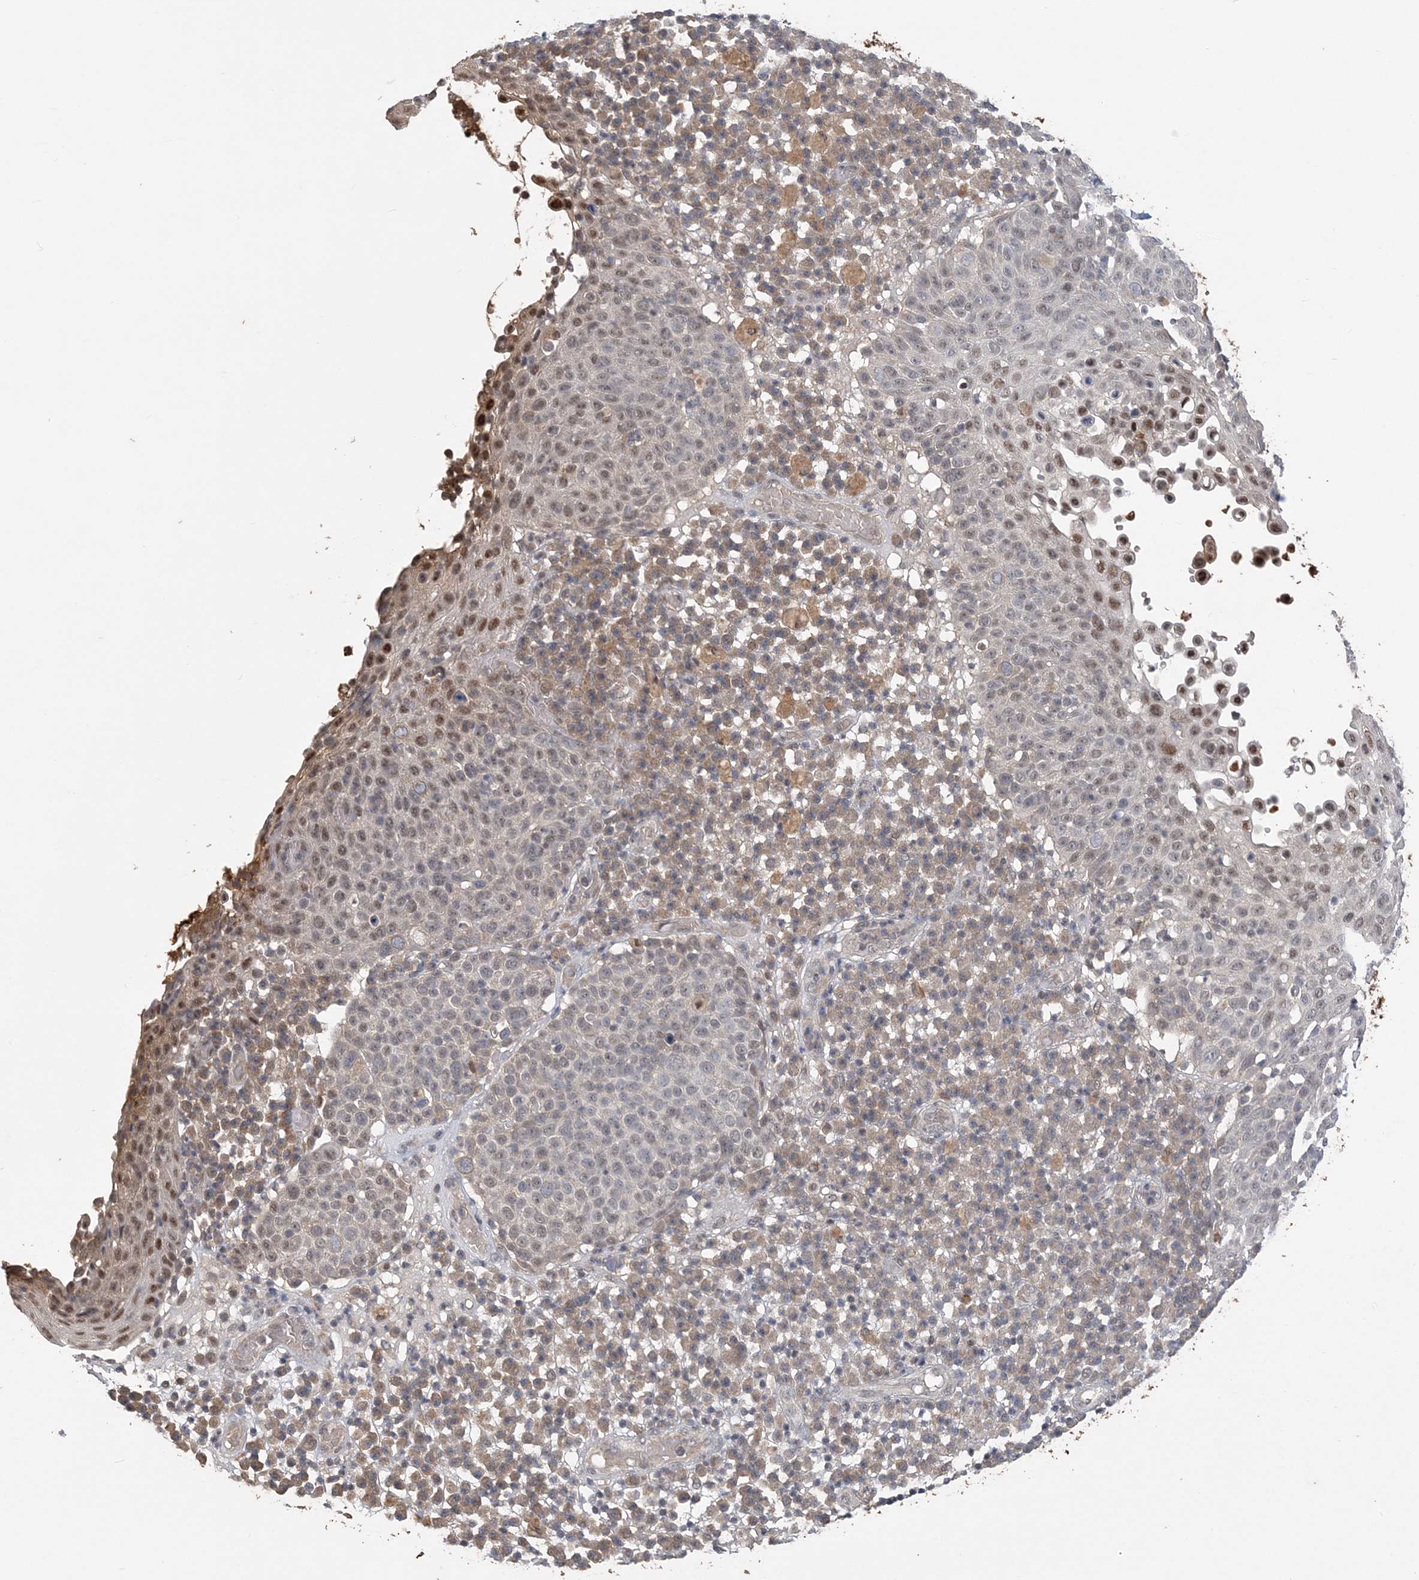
{"staining": {"intensity": "moderate", "quantity": "<25%", "location": "nuclear"}, "tissue": "skin cancer", "cell_type": "Tumor cells", "image_type": "cancer", "snomed": [{"axis": "morphology", "description": "Squamous cell carcinoma in situ, NOS"}, {"axis": "morphology", "description": "Squamous cell carcinoma, NOS"}, {"axis": "topography", "description": "Skin"}], "caption": "An image of skin cancer (squamous cell carcinoma) stained for a protein displays moderate nuclear brown staining in tumor cells. (DAB IHC with brightfield microscopy, high magnification).", "gene": "ZBTB7A", "patient": {"sex": "male", "age": 93}}